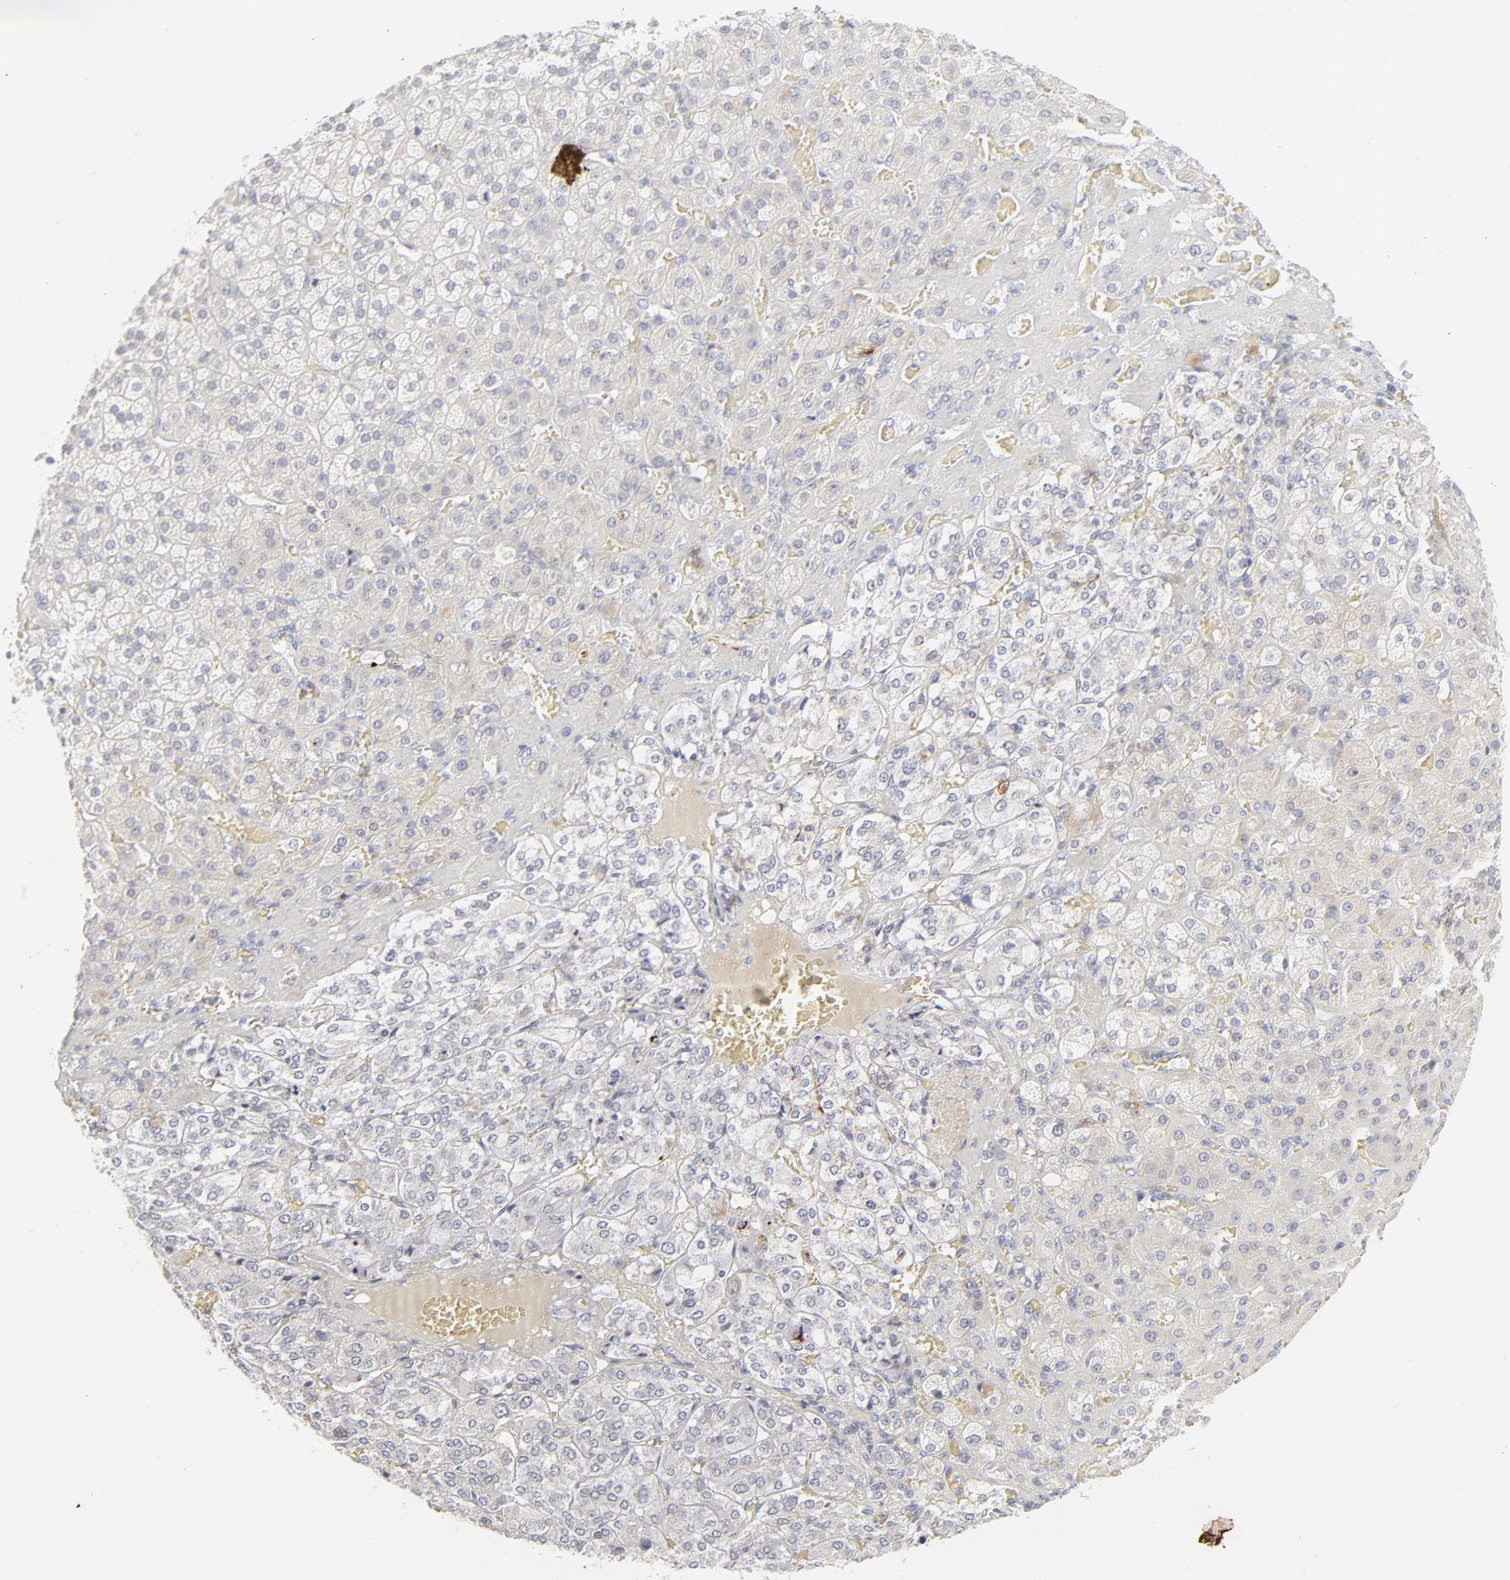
{"staining": {"intensity": "negative", "quantity": "none", "location": "none"}, "tissue": "adrenal gland", "cell_type": "Glandular cells", "image_type": "normal", "snomed": [{"axis": "morphology", "description": "Normal tissue, NOS"}, {"axis": "topography", "description": "Adrenal gland"}], "caption": "Histopathology image shows no significant protein staining in glandular cells of benign adrenal gland.", "gene": "CCR7", "patient": {"sex": "female", "age": 71}}